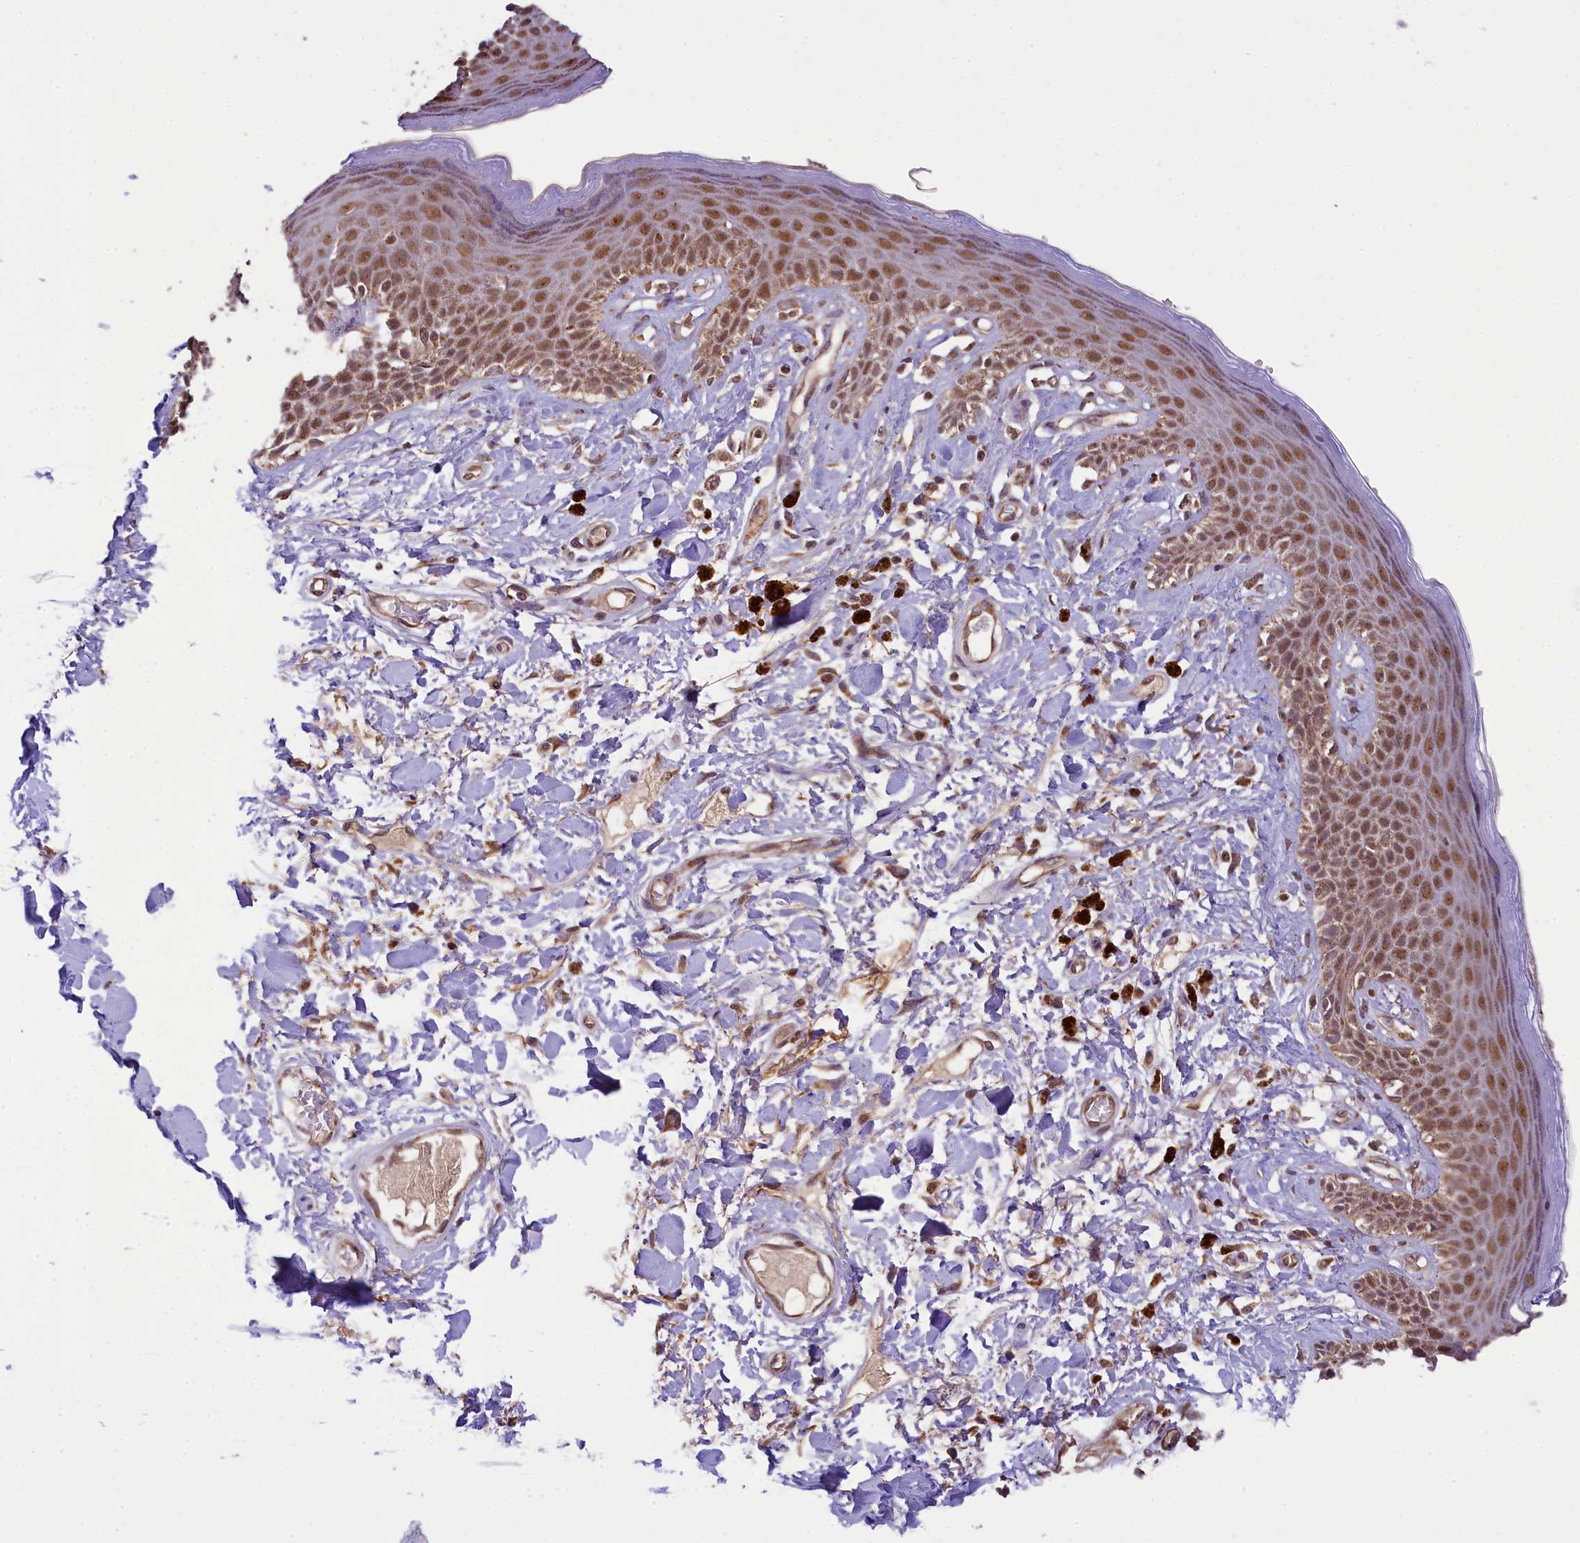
{"staining": {"intensity": "moderate", "quantity": ">75%", "location": "nuclear"}, "tissue": "skin", "cell_type": "Epidermal cells", "image_type": "normal", "snomed": [{"axis": "morphology", "description": "Normal tissue, NOS"}, {"axis": "topography", "description": "Anal"}], "caption": "The image shows staining of benign skin, revealing moderate nuclear protein staining (brown color) within epidermal cells.", "gene": "PAF1", "patient": {"sex": "female", "age": 78}}